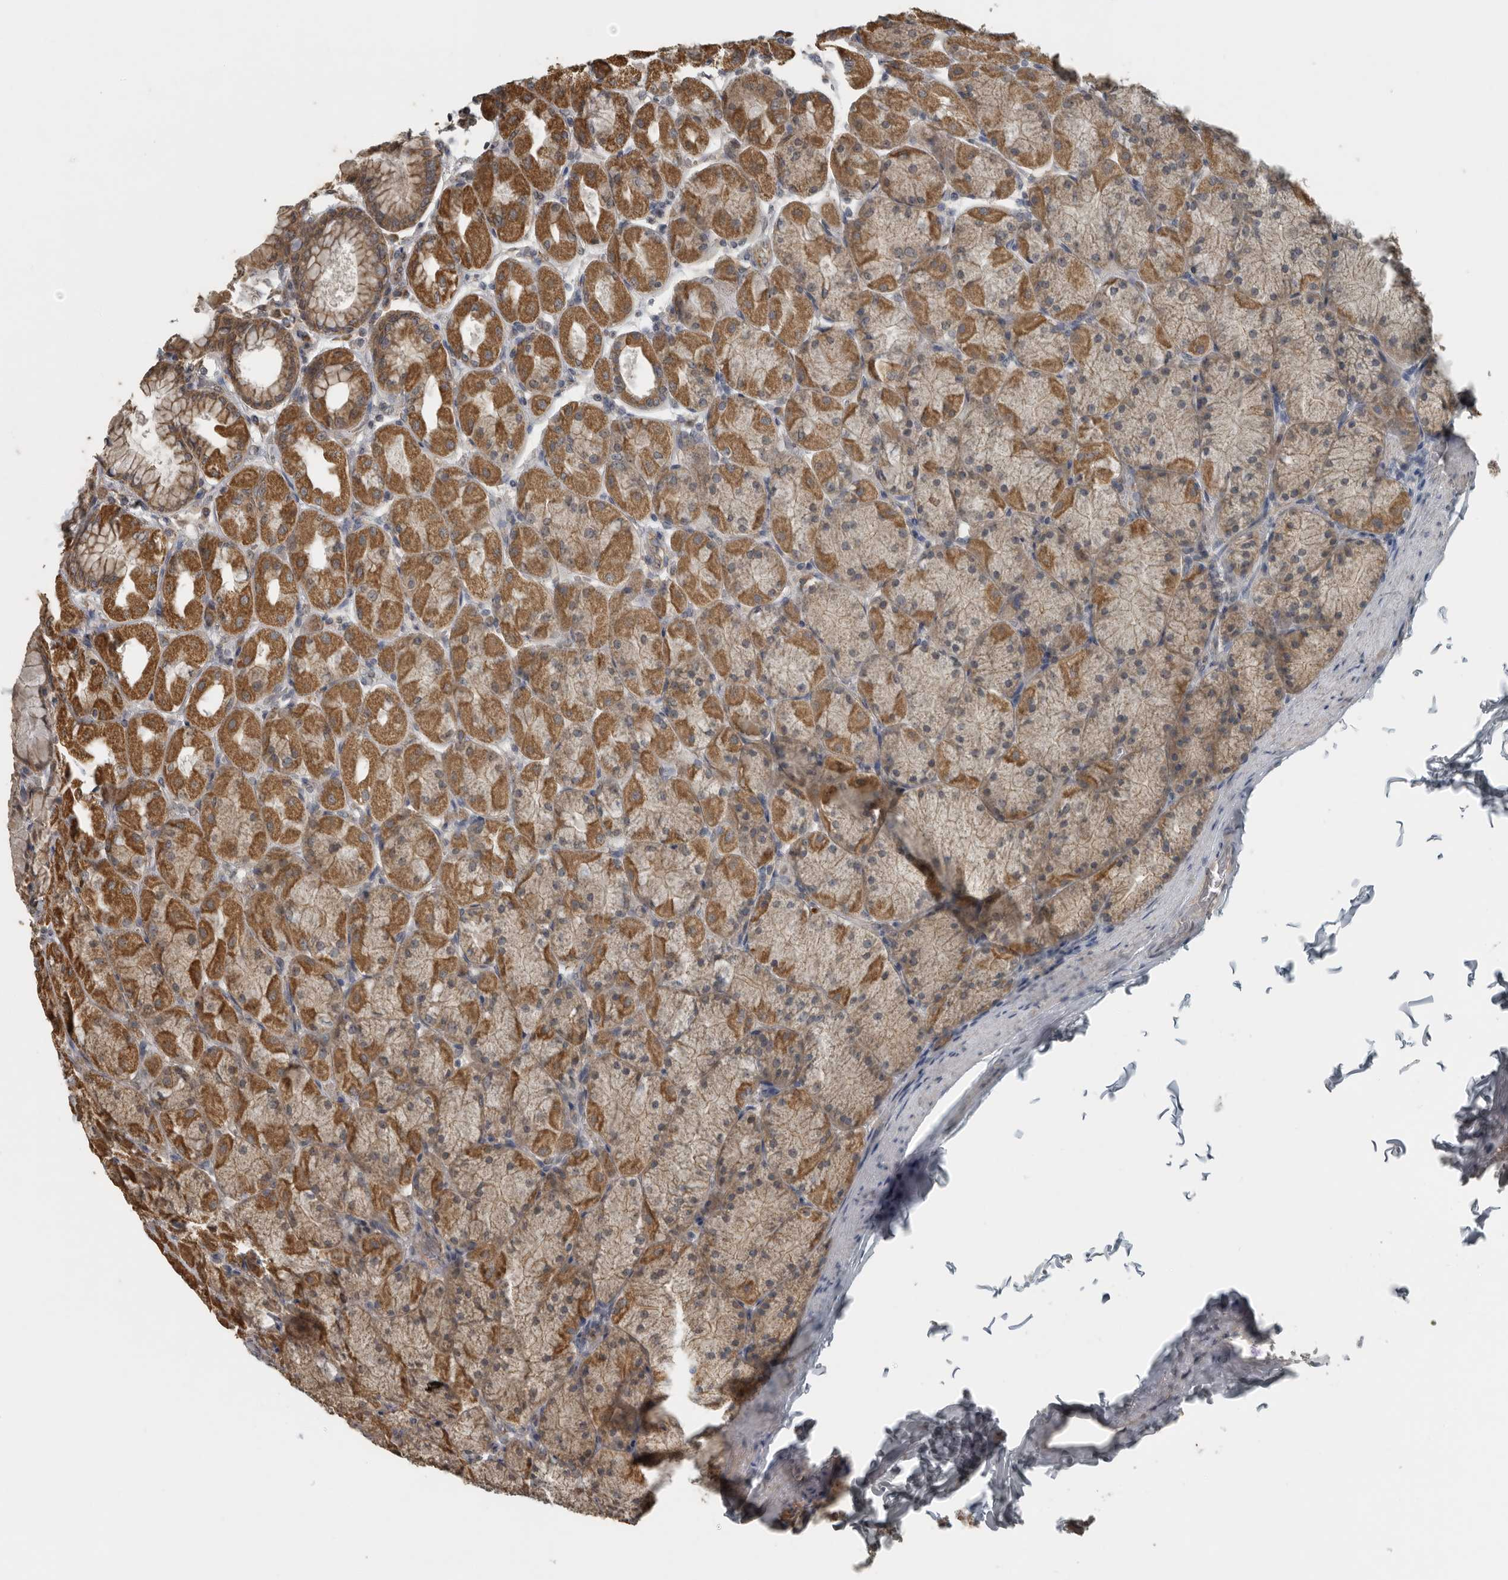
{"staining": {"intensity": "moderate", "quantity": ">75%", "location": "cytoplasmic/membranous"}, "tissue": "stomach", "cell_type": "Glandular cells", "image_type": "normal", "snomed": [{"axis": "morphology", "description": "Normal tissue, NOS"}, {"axis": "topography", "description": "Stomach, upper"}], "caption": "Stomach stained with DAB (3,3'-diaminobenzidine) immunohistochemistry exhibits medium levels of moderate cytoplasmic/membranous positivity in about >75% of glandular cells. Immunohistochemistry (ihc) stains the protein of interest in brown and the nuclei are stained blue.", "gene": "AFAP1", "patient": {"sex": "female", "age": 56}}